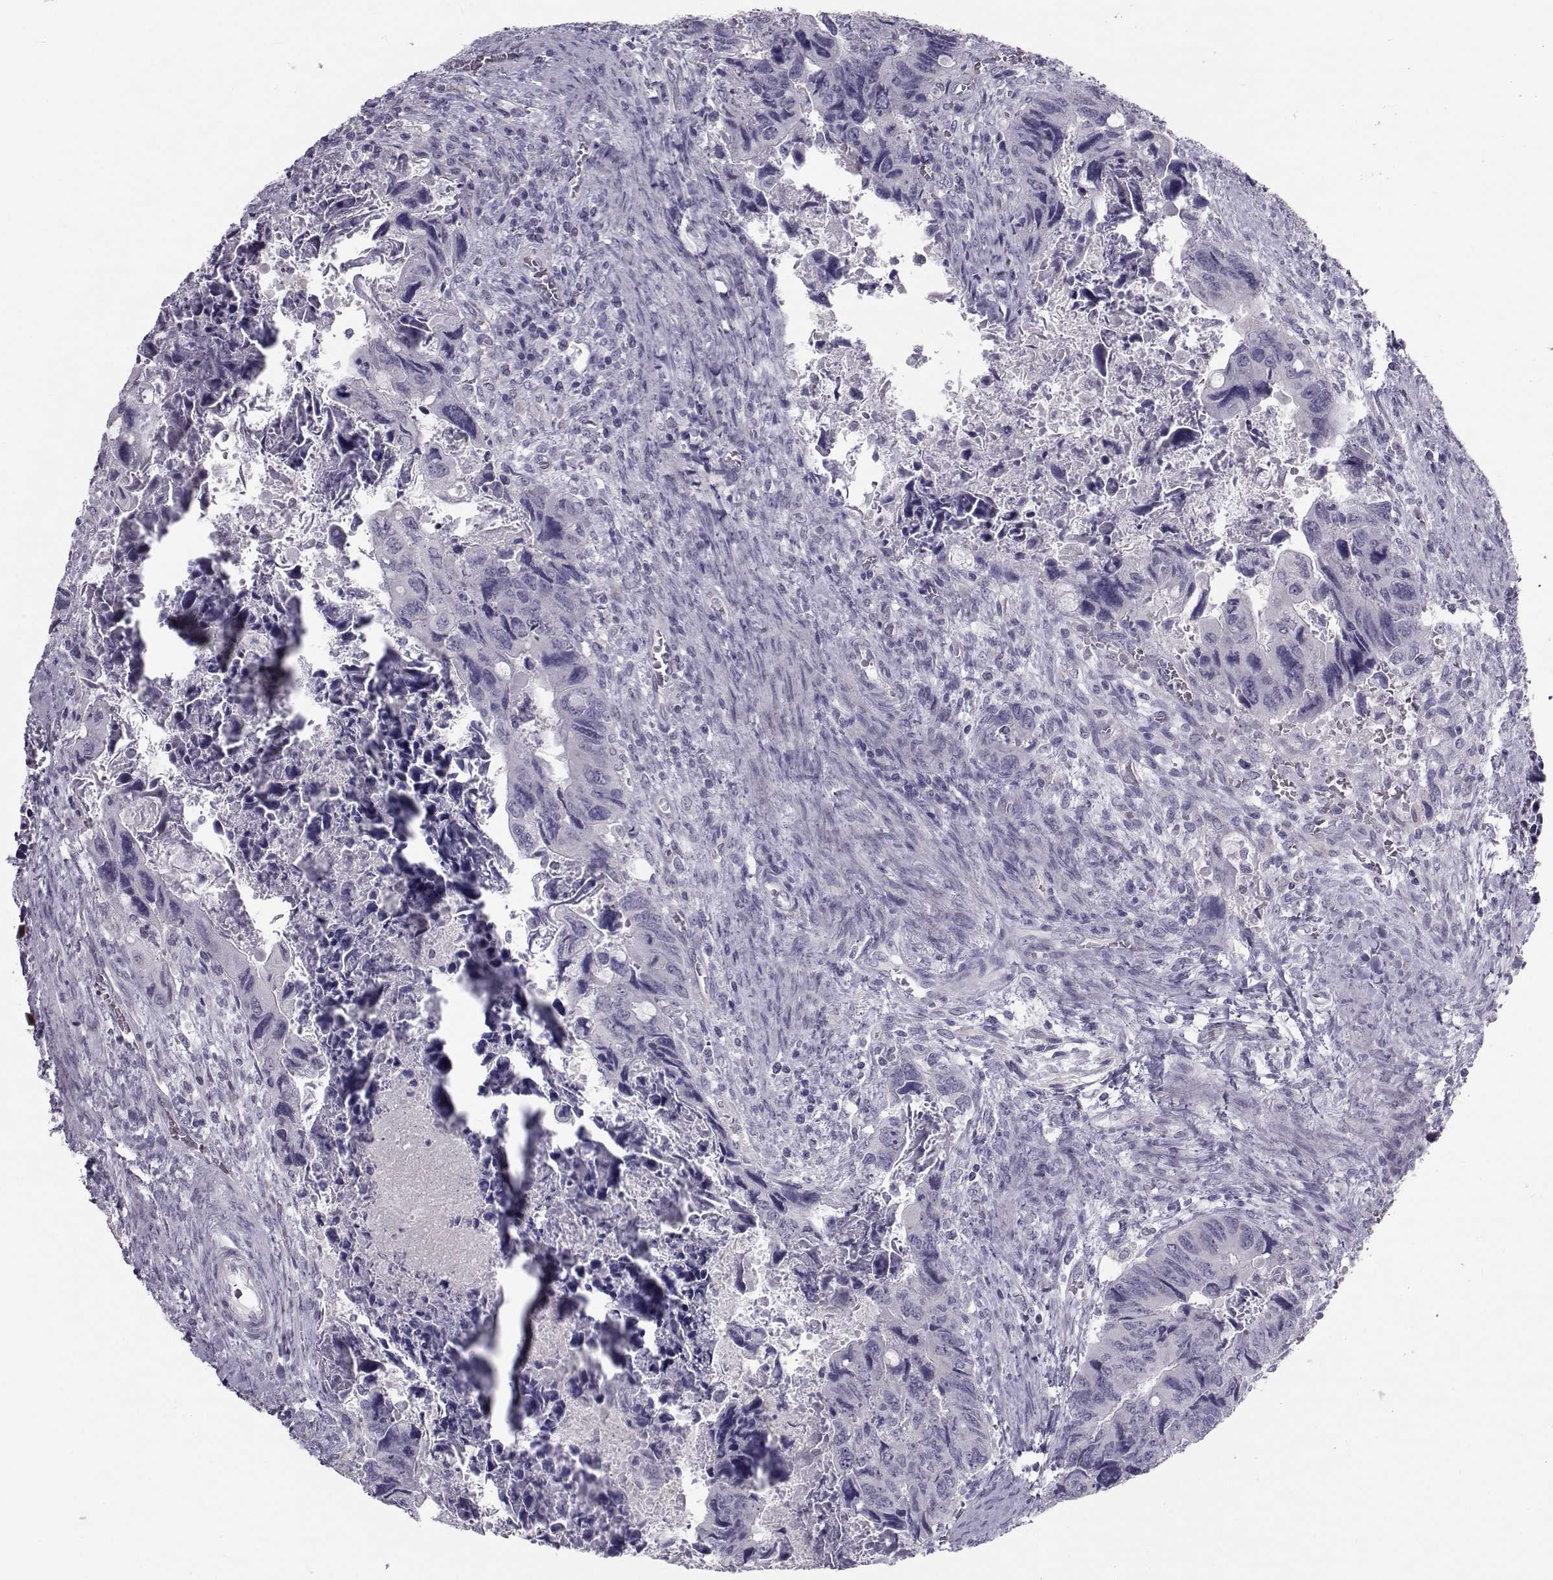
{"staining": {"intensity": "negative", "quantity": "none", "location": "none"}, "tissue": "colorectal cancer", "cell_type": "Tumor cells", "image_type": "cancer", "snomed": [{"axis": "morphology", "description": "Adenocarcinoma, NOS"}, {"axis": "topography", "description": "Rectum"}], "caption": "Image shows no significant protein staining in tumor cells of colorectal cancer (adenocarcinoma). Brightfield microscopy of immunohistochemistry (IHC) stained with DAB (3,3'-diaminobenzidine) (brown) and hematoxylin (blue), captured at high magnification.", "gene": "GARIN3", "patient": {"sex": "male", "age": 62}}